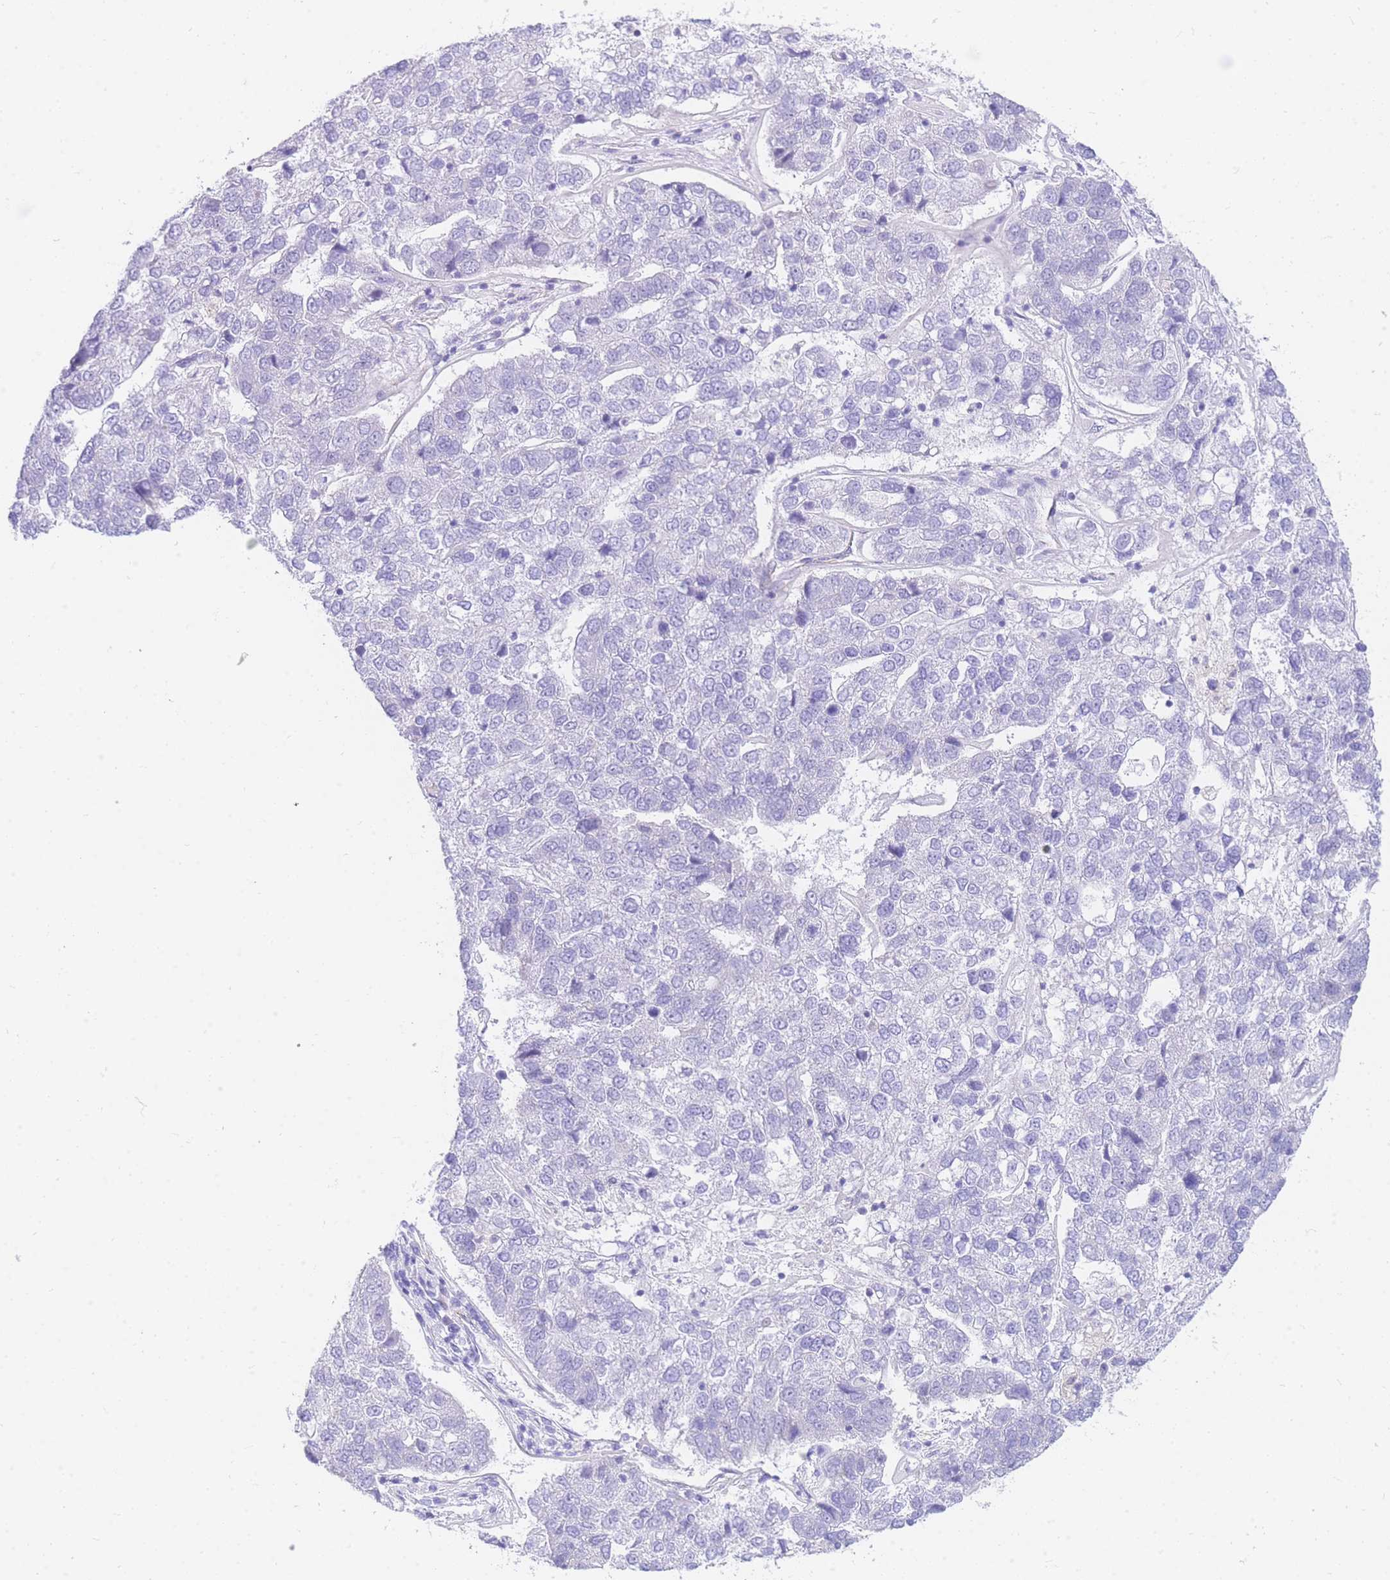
{"staining": {"intensity": "negative", "quantity": "none", "location": "none"}, "tissue": "pancreatic cancer", "cell_type": "Tumor cells", "image_type": "cancer", "snomed": [{"axis": "morphology", "description": "Adenocarcinoma, NOS"}, {"axis": "topography", "description": "Pancreas"}], "caption": "IHC image of pancreatic adenocarcinoma stained for a protein (brown), which exhibits no staining in tumor cells.", "gene": "SRSF12", "patient": {"sex": "female", "age": 61}}